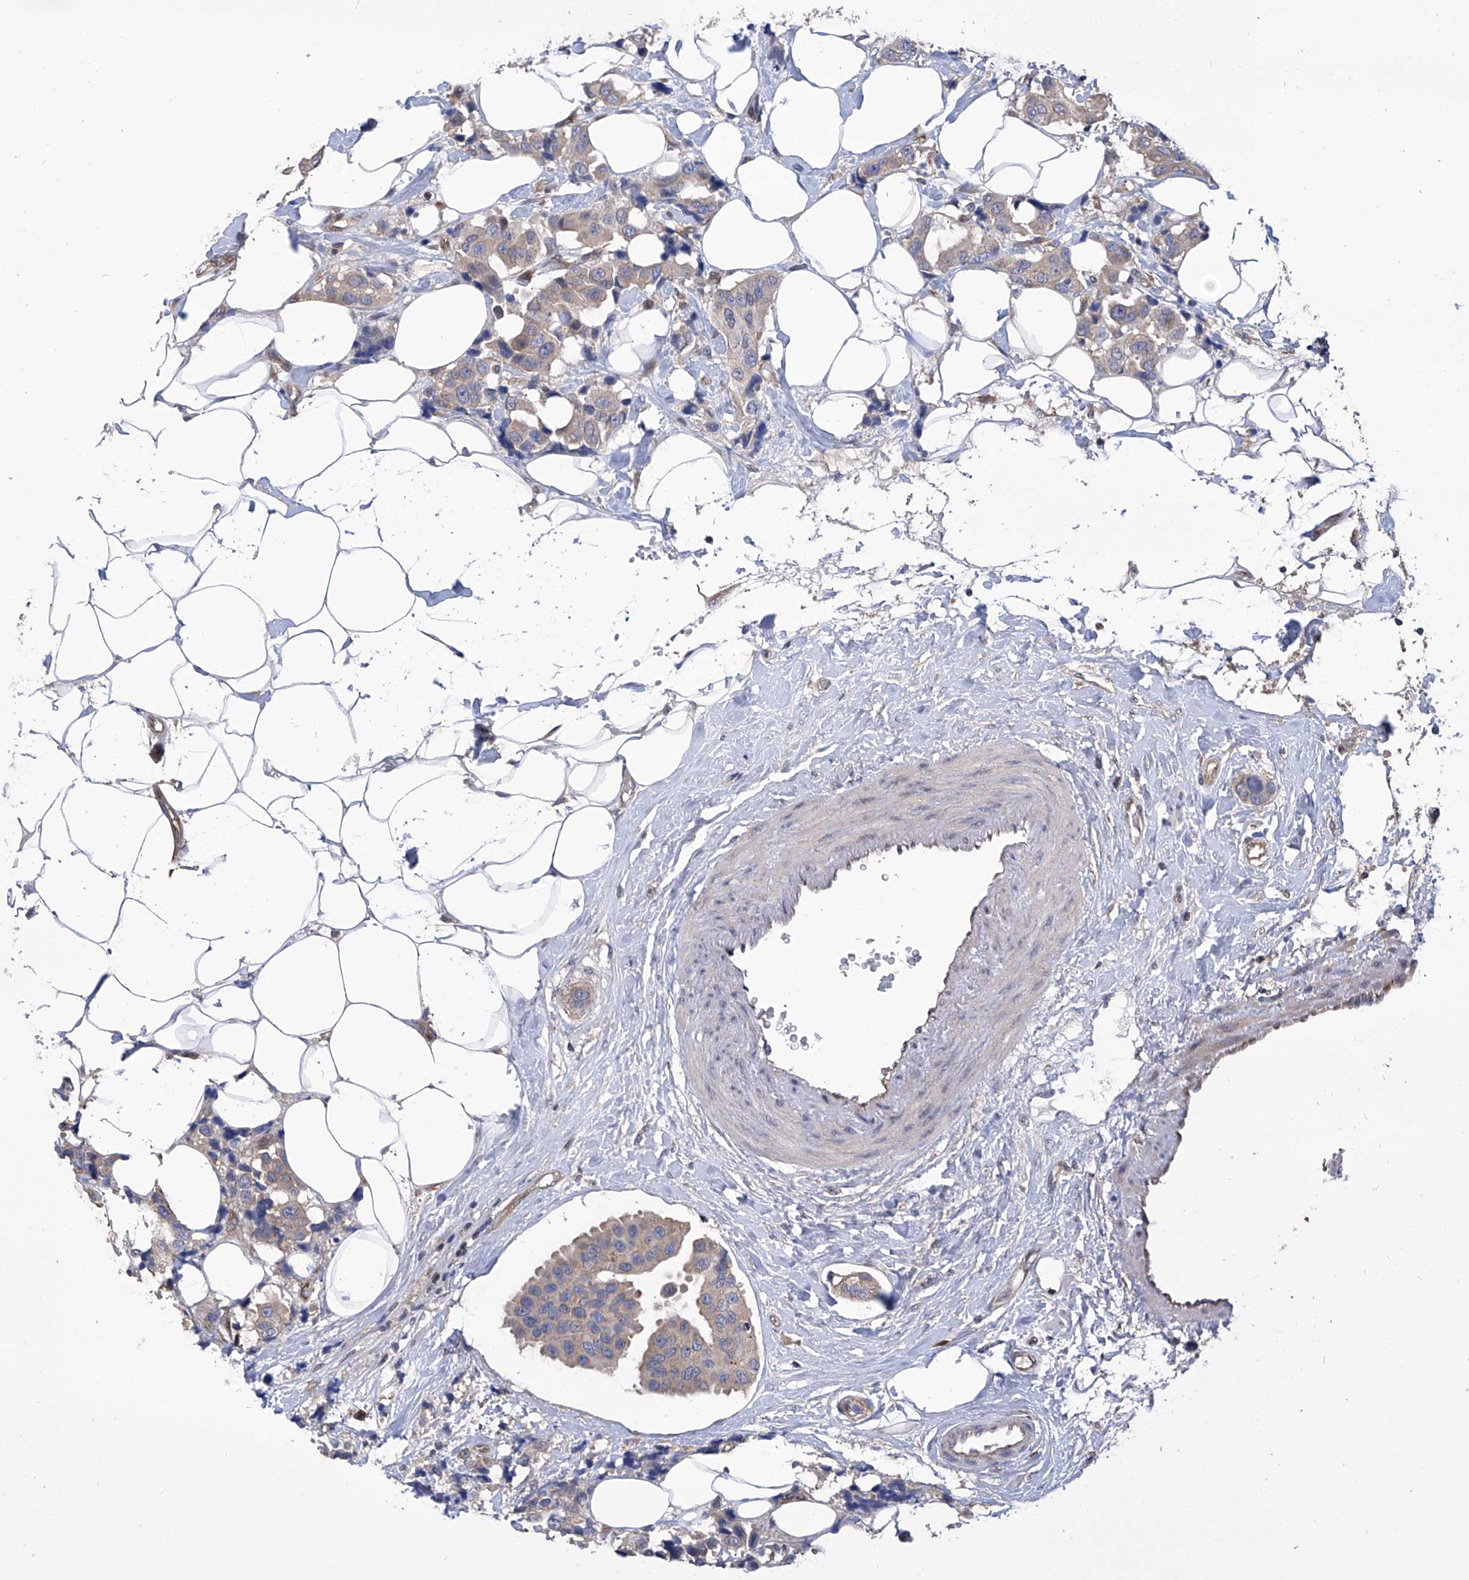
{"staining": {"intensity": "weak", "quantity": "25%-75%", "location": "cytoplasmic/membranous"}, "tissue": "breast cancer", "cell_type": "Tumor cells", "image_type": "cancer", "snomed": [{"axis": "morphology", "description": "Normal tissue, NOS"}, {"axis": "morphology", "description": "Duct carcinoma"}, {"axis": "topography", "description": "Breast"}], "caption": "A photomicrograph of human invasive ductal carcinoma (breast) stained for a protein demonstrates weak cytoplasmic/membranous brown staining in tumor cells.", "gene": "TJAP1", "patient": {"sex": "female", "age": 39}}